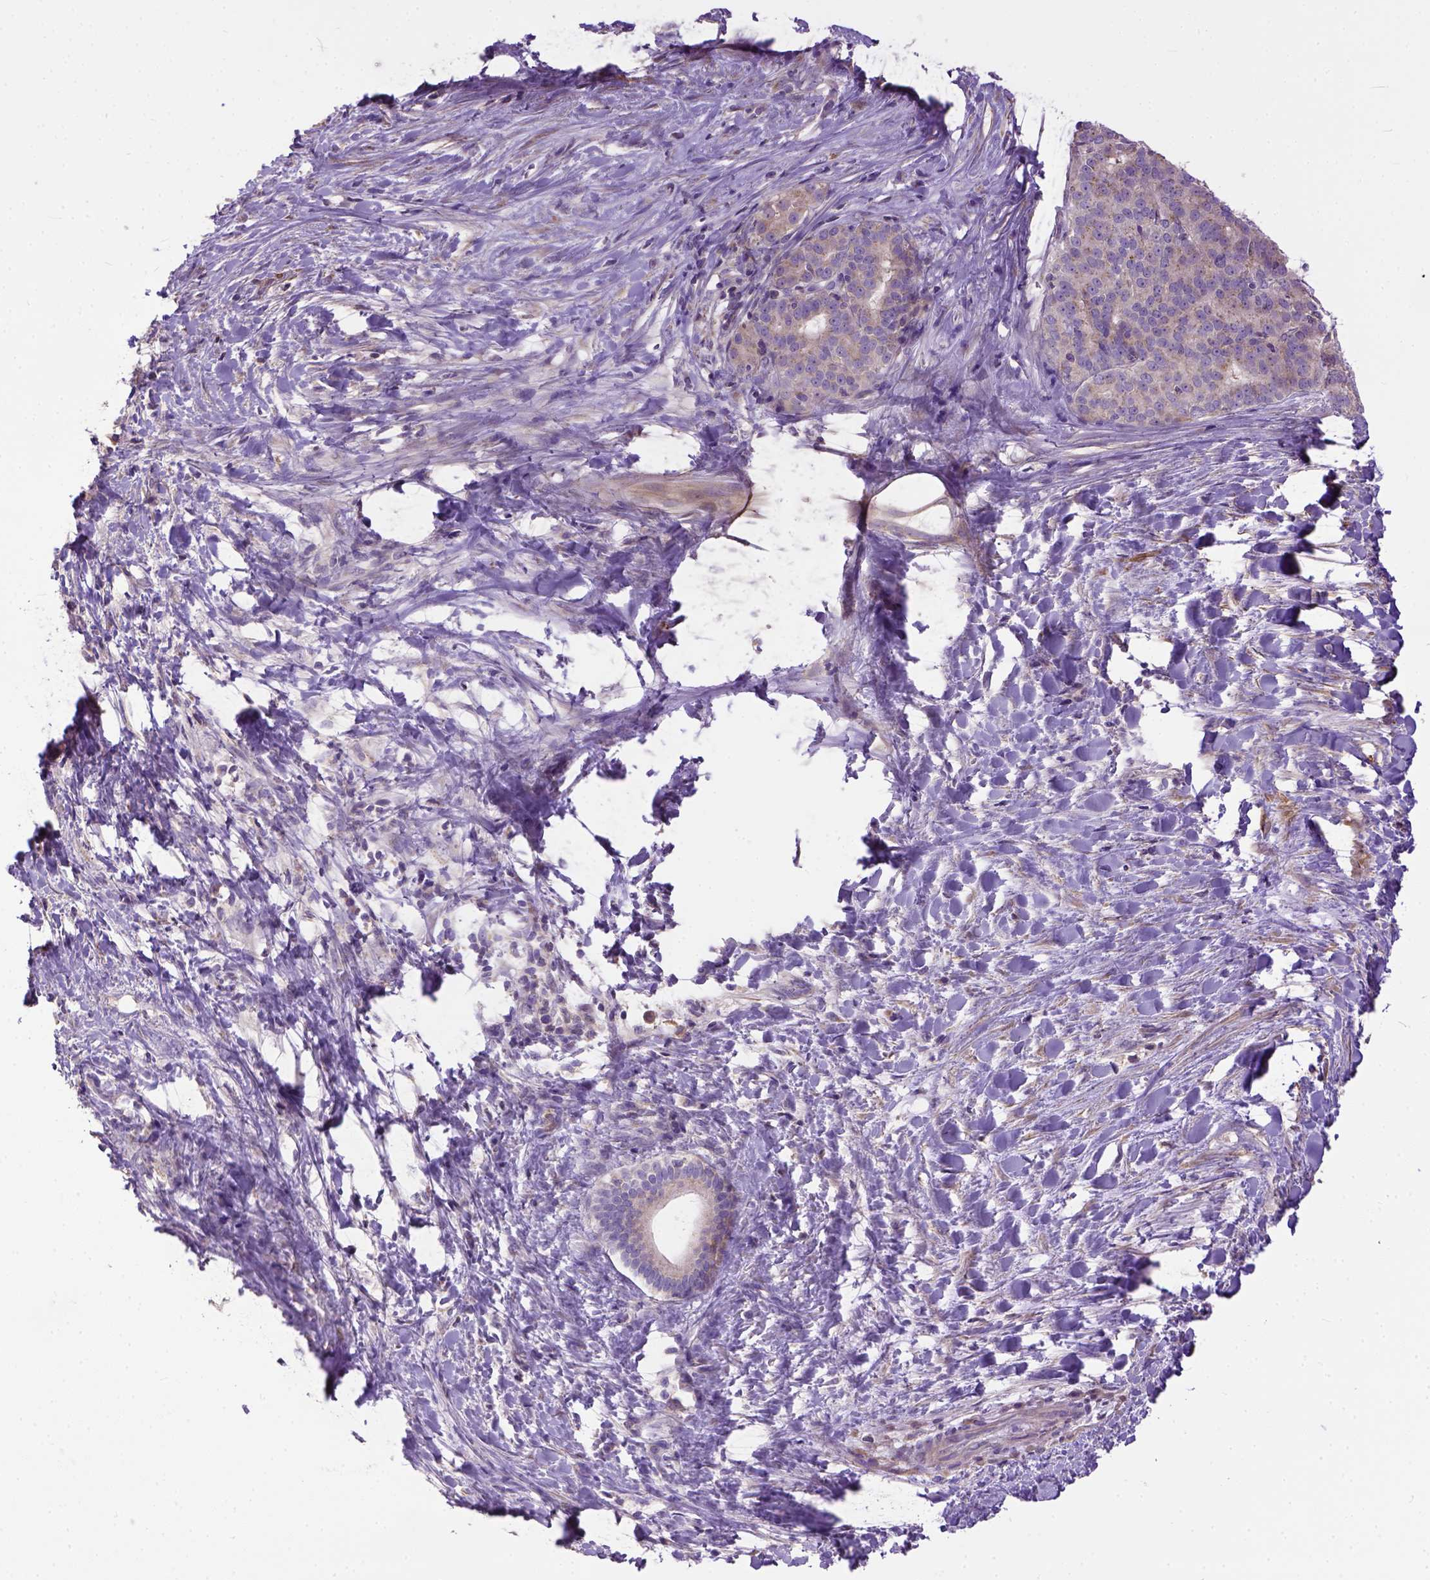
{"staining": {"intensity": "weak", "quantity": "25%-75%", "location": "cytoplasmic/membranous"}, "tissue": "liver cancer", "cell_type": "Tumor cells", "image_type": "cancer", "snomed": [{"axis": "morphology", "description": "Cholangiocarcinoma"}, {"axis": "topography", "description": "Liver"}], "caption": "This is a photomicrograph of immunohistochemistry (IHC) staining of liver cholangiocarcinoma, which shows weak staining in the cytoplasmic/membranous of tumor cells.", "gene": "BANF2", "patient": {"sex": "female", "age": 47}}